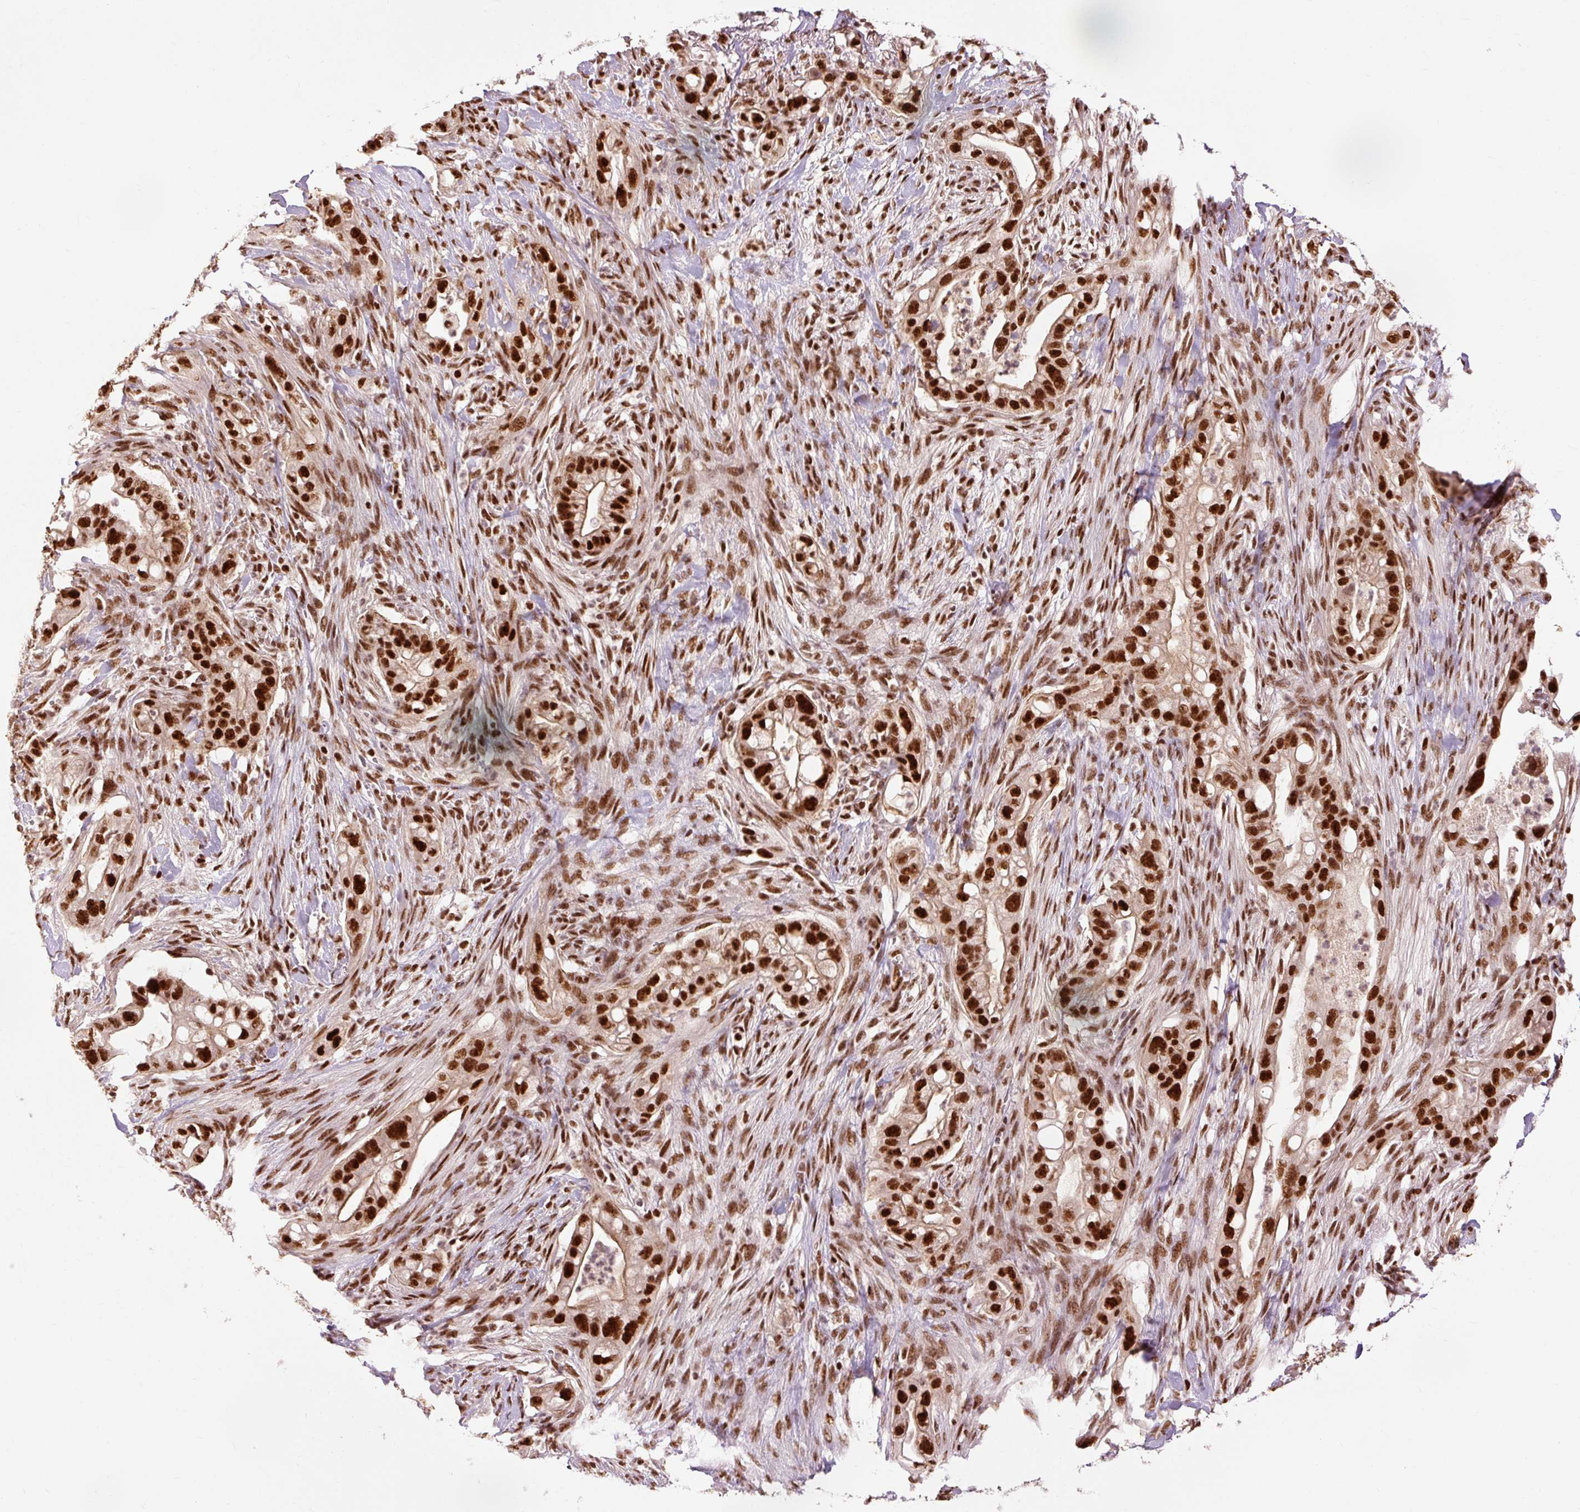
{"staining": {"intensity": "strong", "quantity": ">75%", "location": "cytoplasmic/membranous,nuclear"}, "tissue": "pancreatic cancer", "cell_type": "Tumor cells", "image_type": "cancer", "snomed": [{"axis": "morphology", "description": "Adenocarcinoma, NOS"}, {"axis": "topography", "description": "Pancreas"}], "caption": "Immunohistochemical staining of human pancreatic cancer demonstrates high levels of strong cytoplasmic/membranous and nuclear protein expression in about >75% of tumor cells.", "gene": "ZBTB44", "patient": {"sex": "male", "age": 44}}